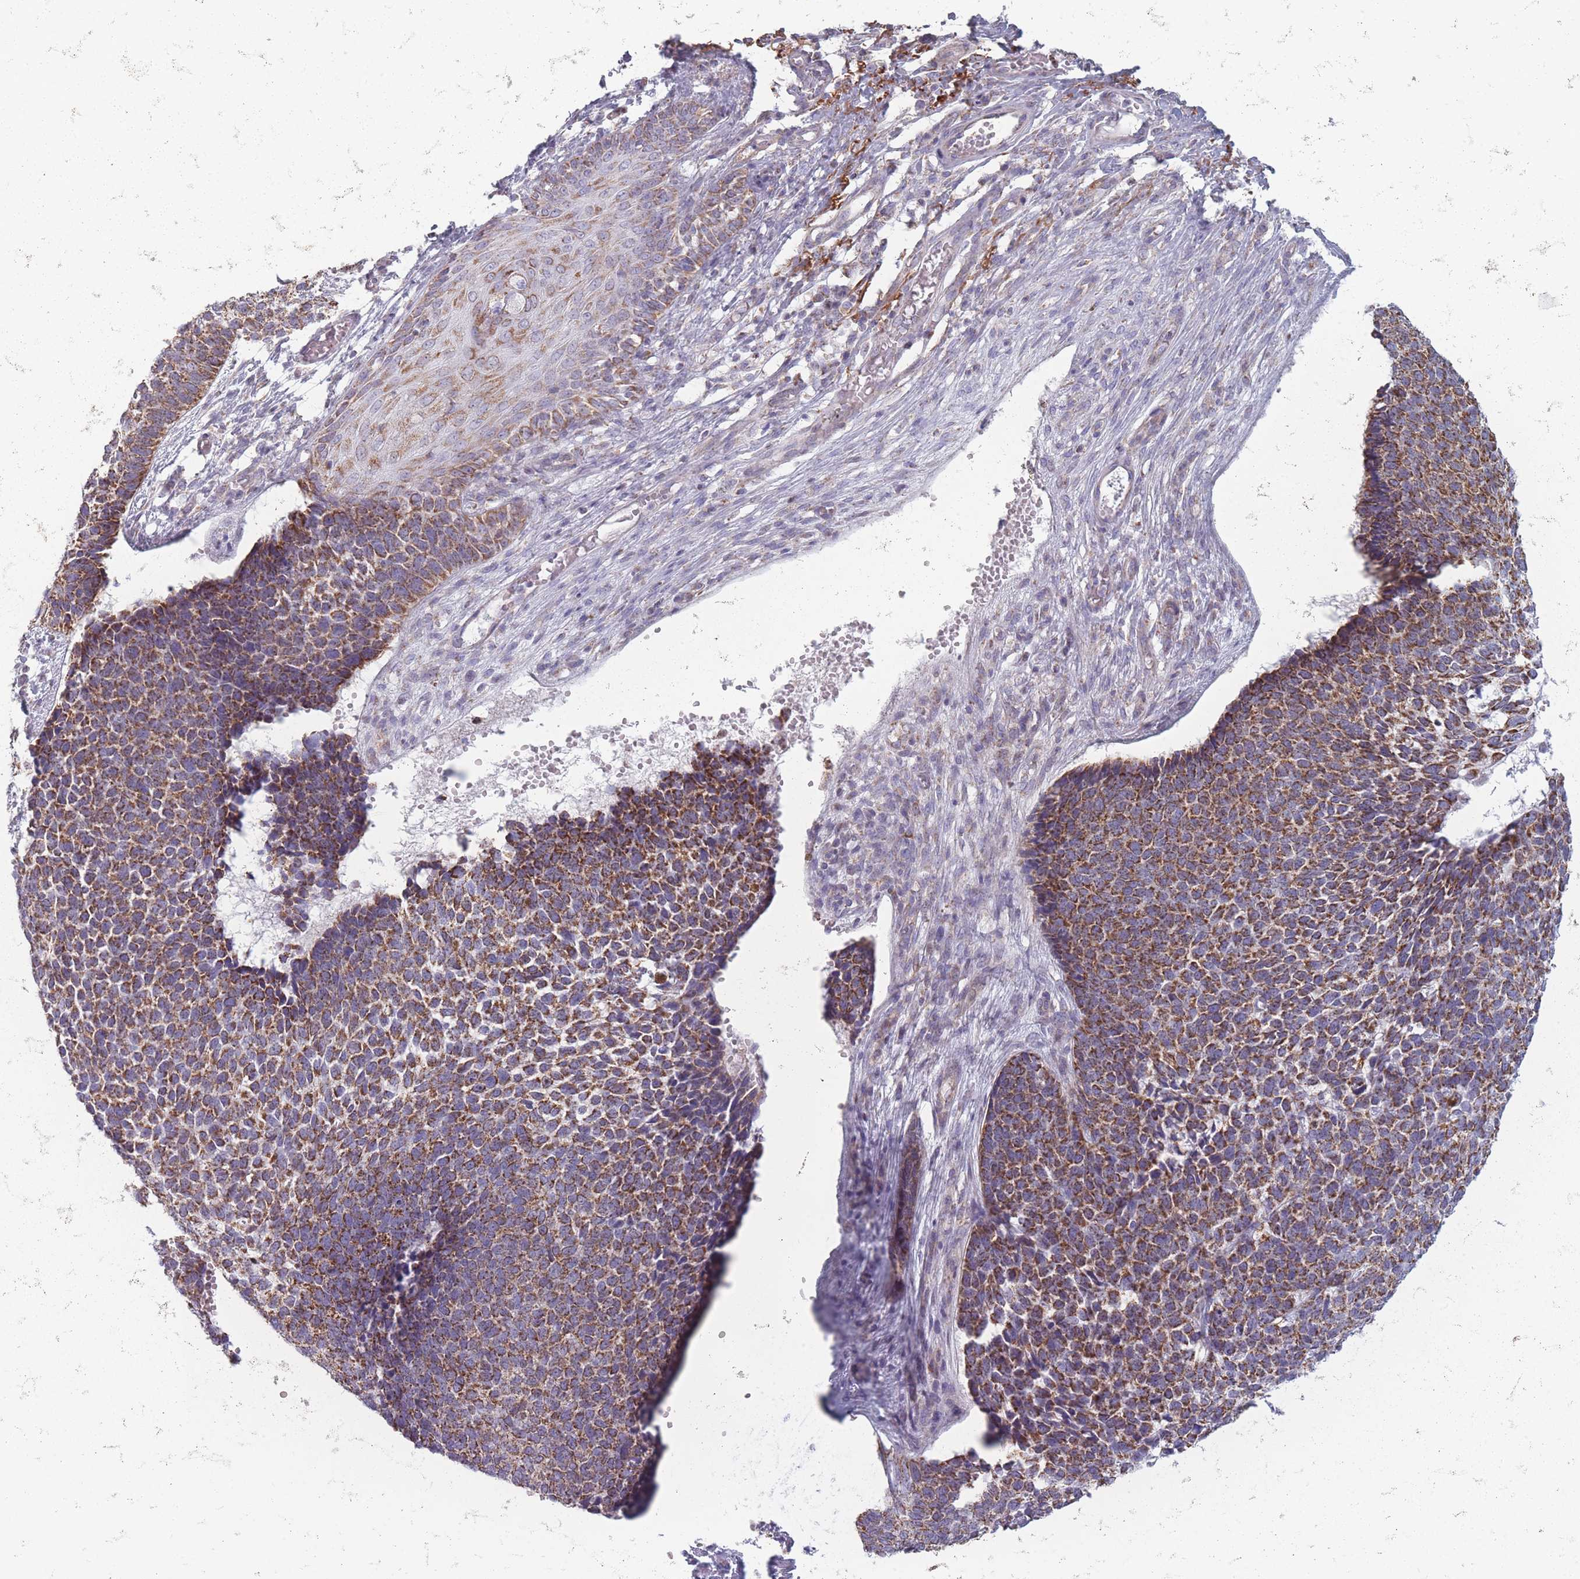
{"staining": {"intensity": "strong", "quantity": ">75%", "location": "cytoplasmic/membranous"}, "tissue": "skin cancer", "cell_type": "Tumor cells", "image_type": "cancer", "snomed": [{"axis": "morphology", "description": "Basal cell carcinoma"}, {"axis": "topography", "description": "Skin"}], "caption": "Skin cancer (basal cell carcinoma) stained with a brown dye exhibits strong cytoplasmic/membranous positive positivity in about >75% of tumor cells.", "gene": "DCHS1", "patient": {"sex": "female", "age": 84}}